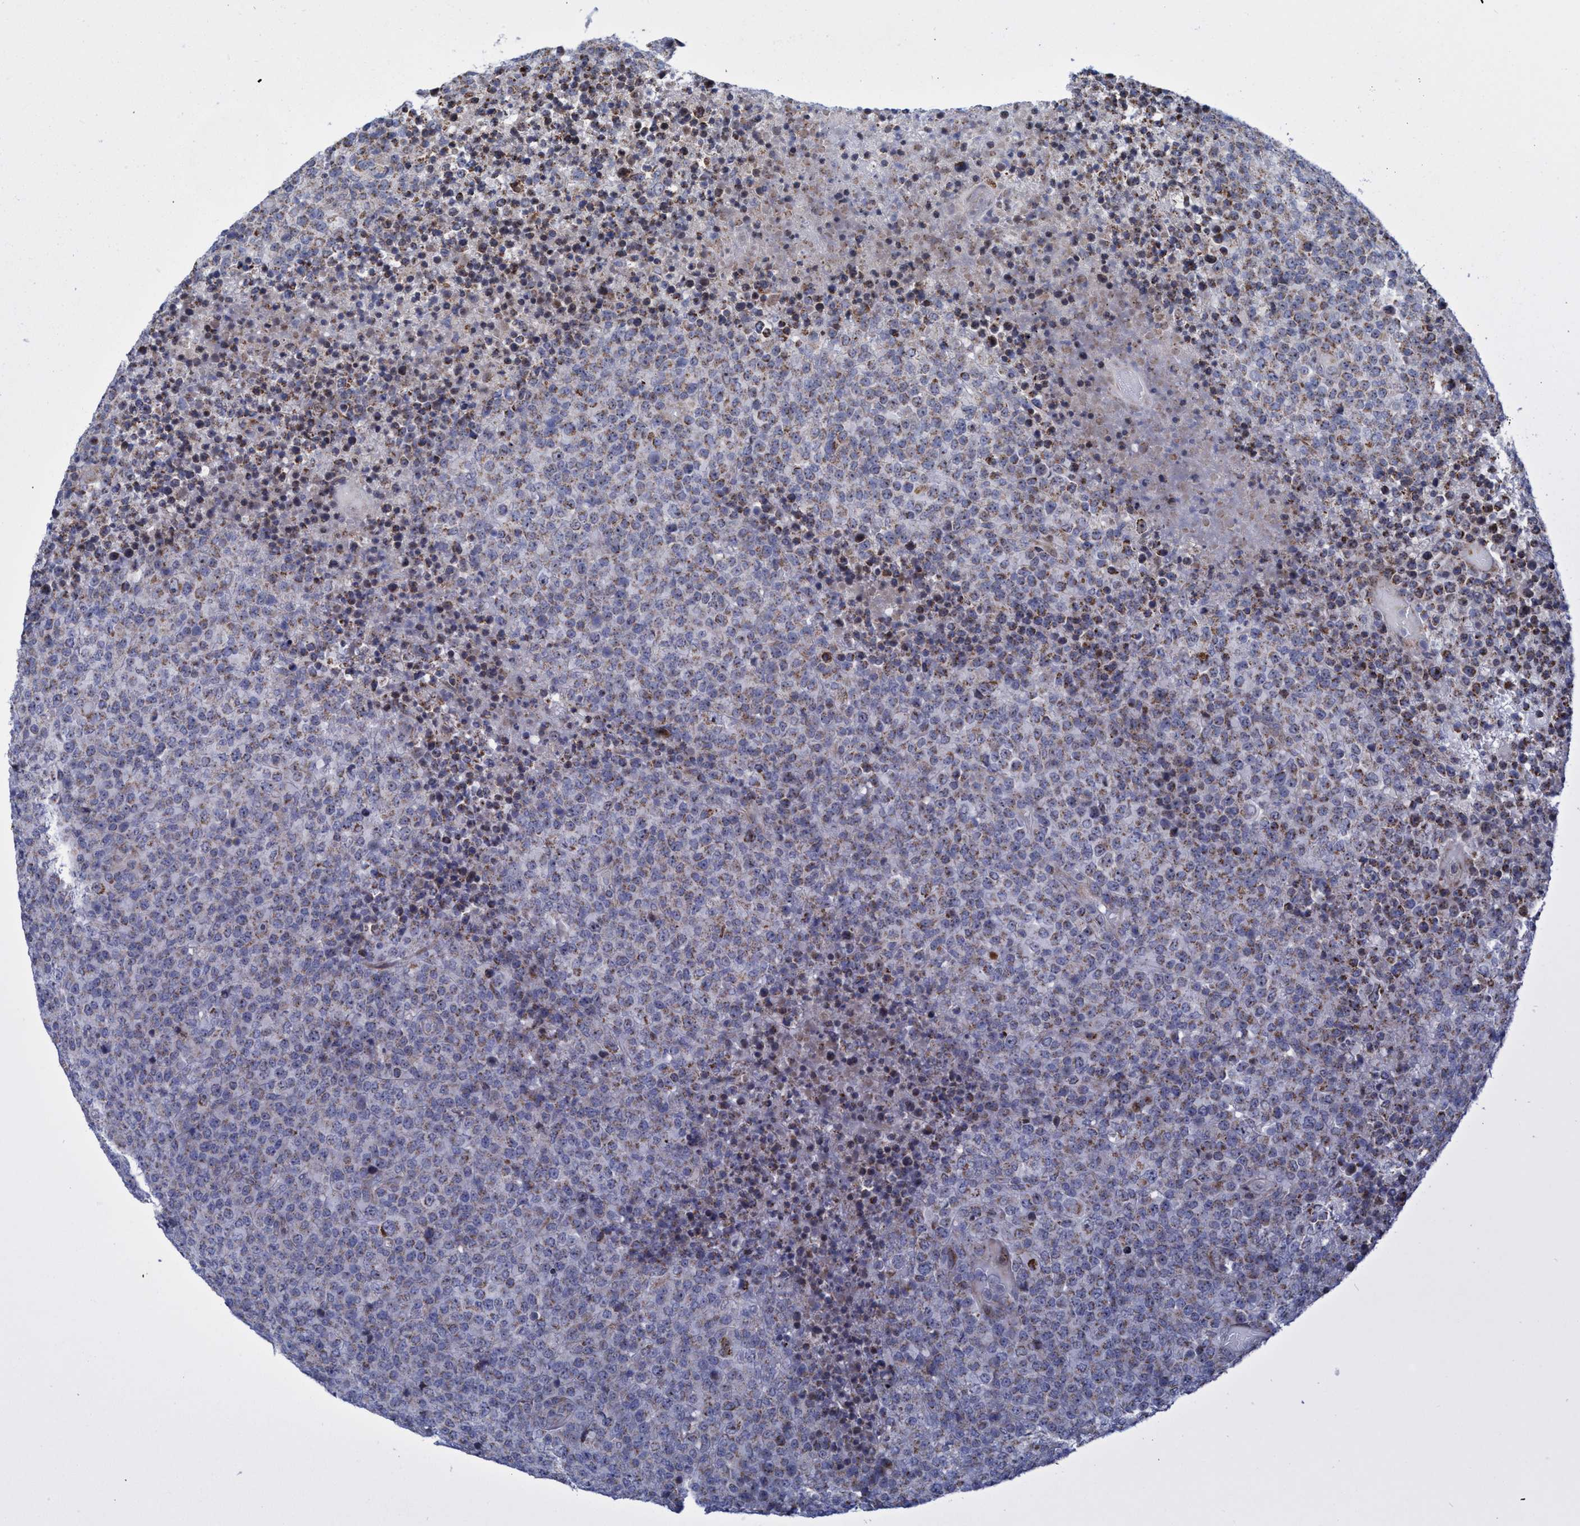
{"staining": {"intensity": "weak", "quantity": "25%-75%", "location": "cytoplasmic/membranous"}, "tissue": "lymphoma", "cell_type": "Tumor cells", "image_type": "cancer", "snomed": [{"axis": "morphology", "description": "Malignant lymphoma, non-Hodgkin's type, High grade"}, {"axis": "topography", "description": "Lymph node"}], "caption": "This photomicrograph displays lymphoma stained with immunohistochemistry to label a protein in brown. The cytoplasmic/membranous of tumor cells show weak positivity for the protein. Nuclei are counter-stained blue.", "gene": "POLR1F", "patient": {"sex": "male", "age": 13}}